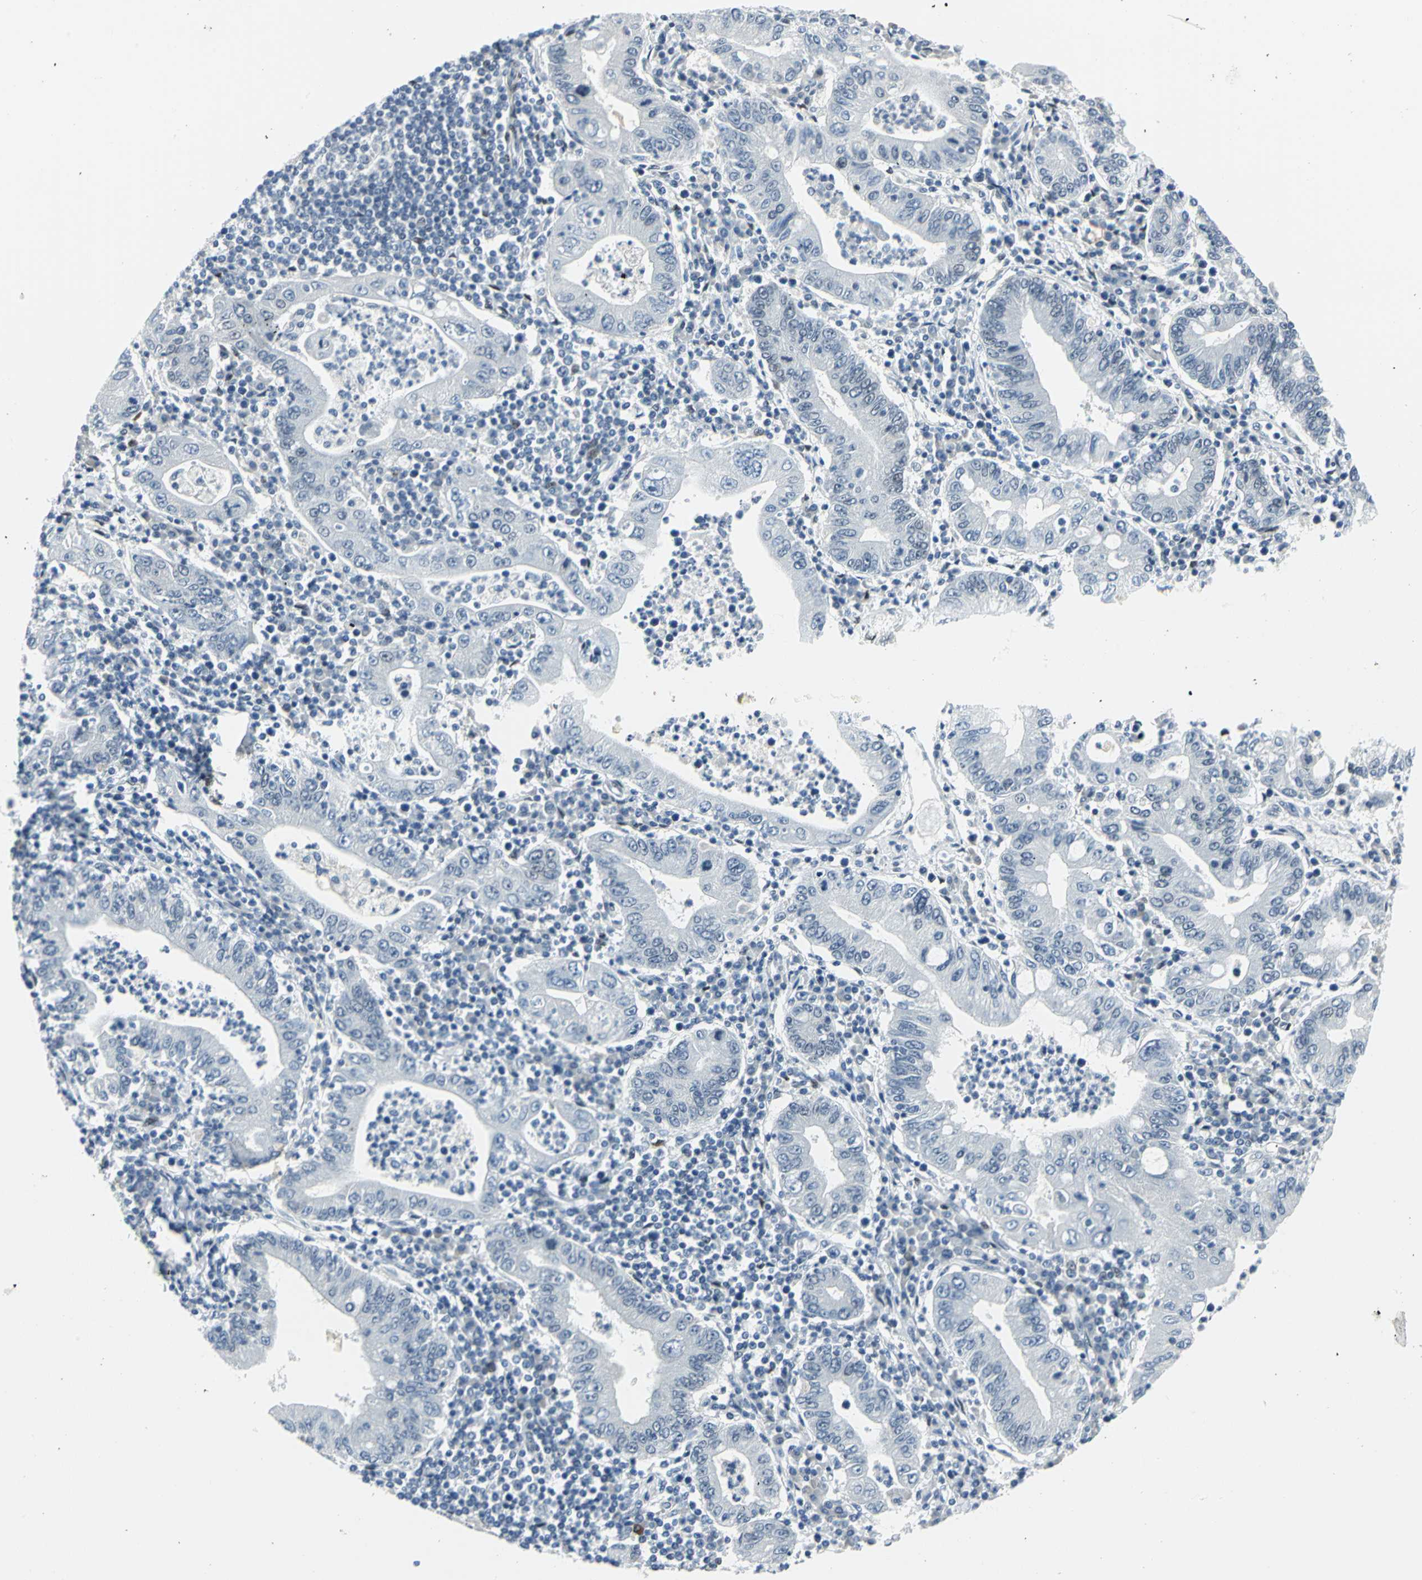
{"staining": {"intensity": "negative", "quantity": "none", "location": "none"}, "tissue": "stomach cancer", "cell_type": "Tumor cells", "image_type": "cancer", "snomed": [{"axis": "morphology", "description": "Normal tissue, NOS"}, {"axis": "morphology", "description": "Adenocarcinoma, NOS"}, {"axis": "topography", "description": "Esophagus"}, {"axis": "topography", "description": "Stomach, upper"}, {"axis": "topography", "description": "Peripheral nerve tissue"}], "caption": "Micrograph shows no significant protein expression in tumor cells of stomach adenocarcinoma. (Brightfield microscopy of DAB IHC at high magnification).", "gene": "MEIS2", "patient": {"sex": "male", "age": 62}}